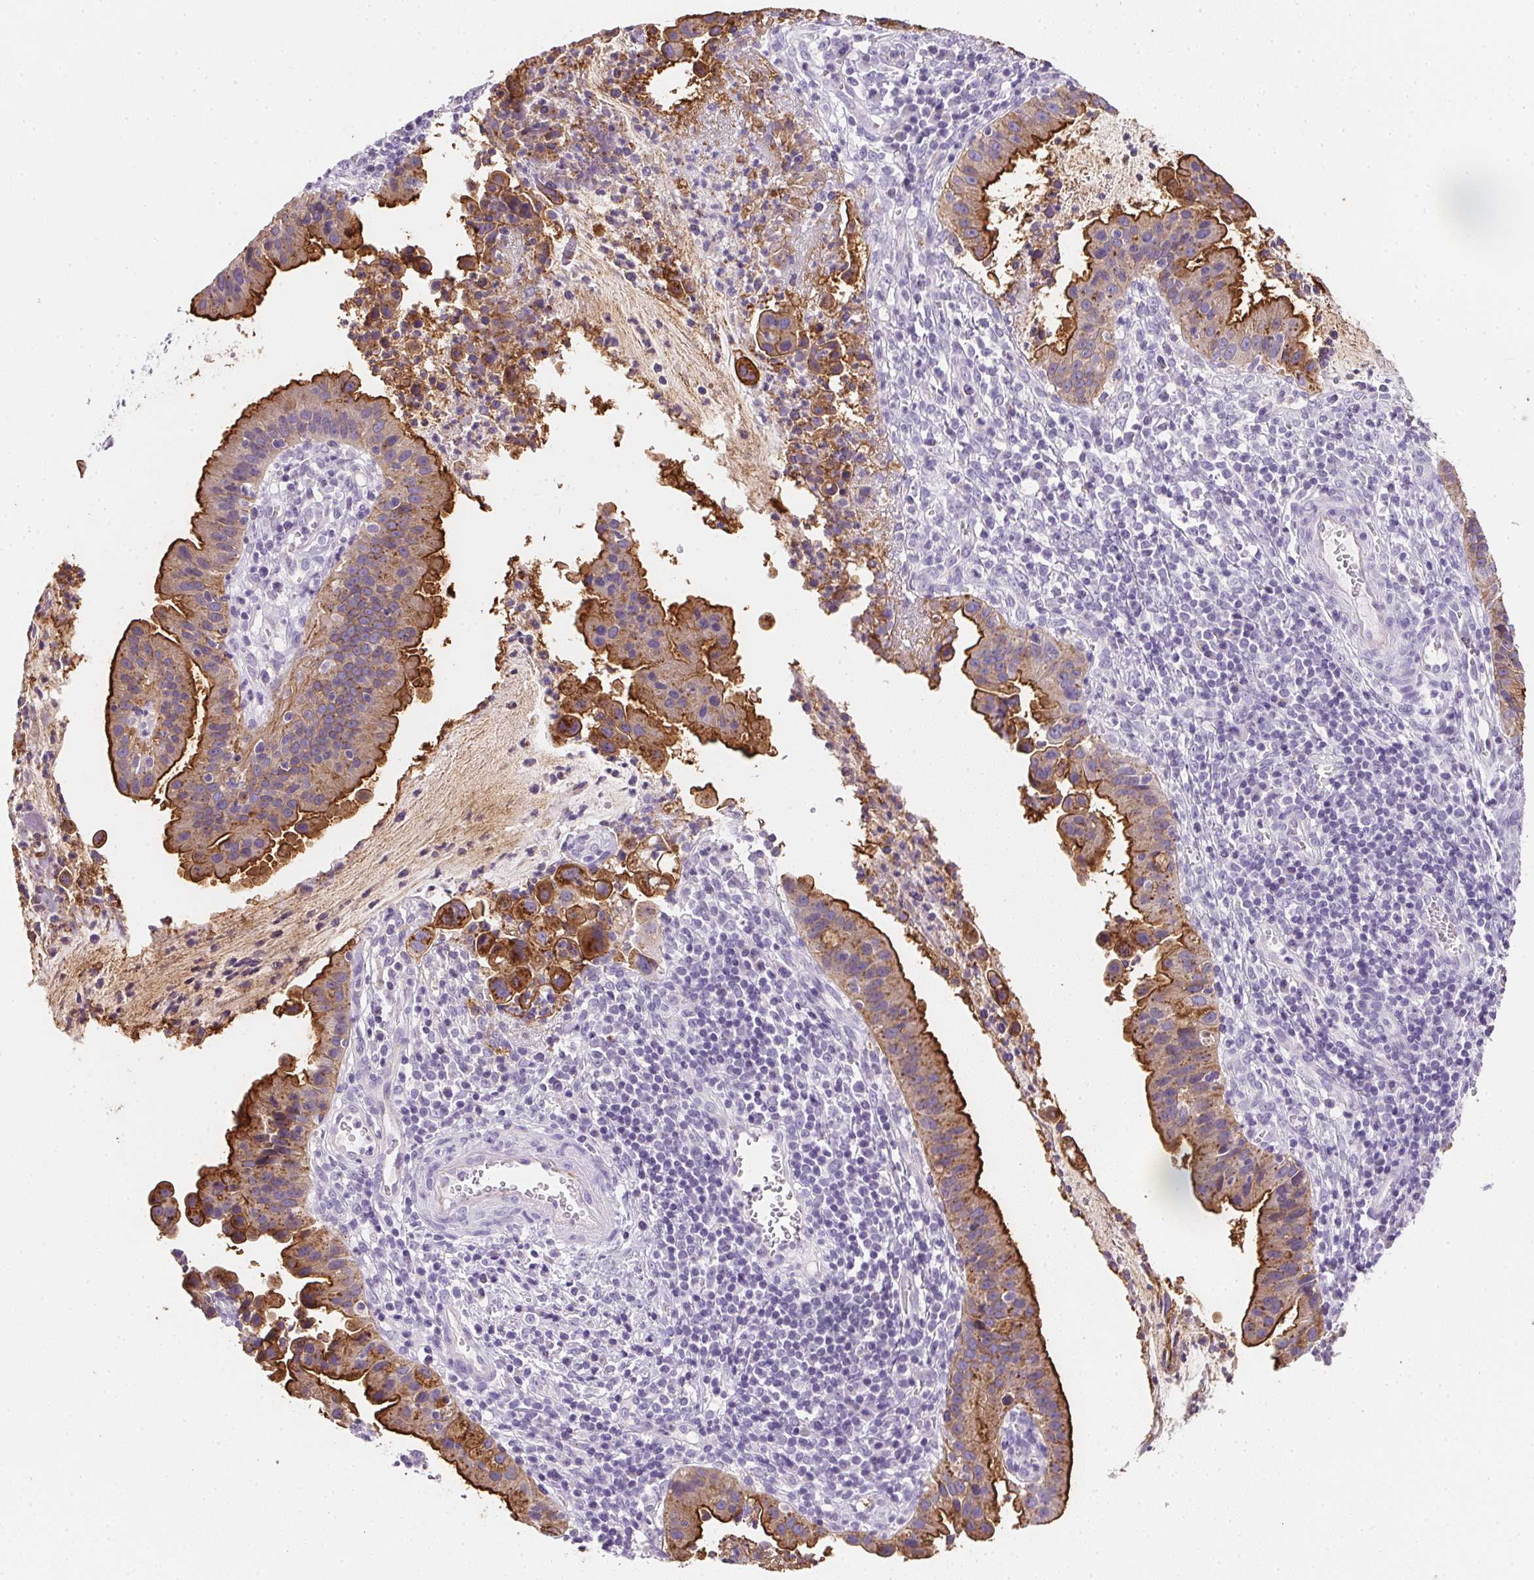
{"staining": {"intensity": "strong", "quantity": "25%-75%", "location": "cytoplasmic/membranous"}, "tissue": "cervical cancer", "cell_type": "Tumor cells", "image_type": "cancer", "snomed": [{"axis": "morphology", "description": "Adenocarcinoma, NOS"}, {"axis": "topography", "description": "Cervix"}], "caption": "Cervical cancer (adenocarcinoma) stained with a protein marker displays strong staining in tumor cells.", "gene": "AQP5", "patient": {"sex": "female", "age": 34}}